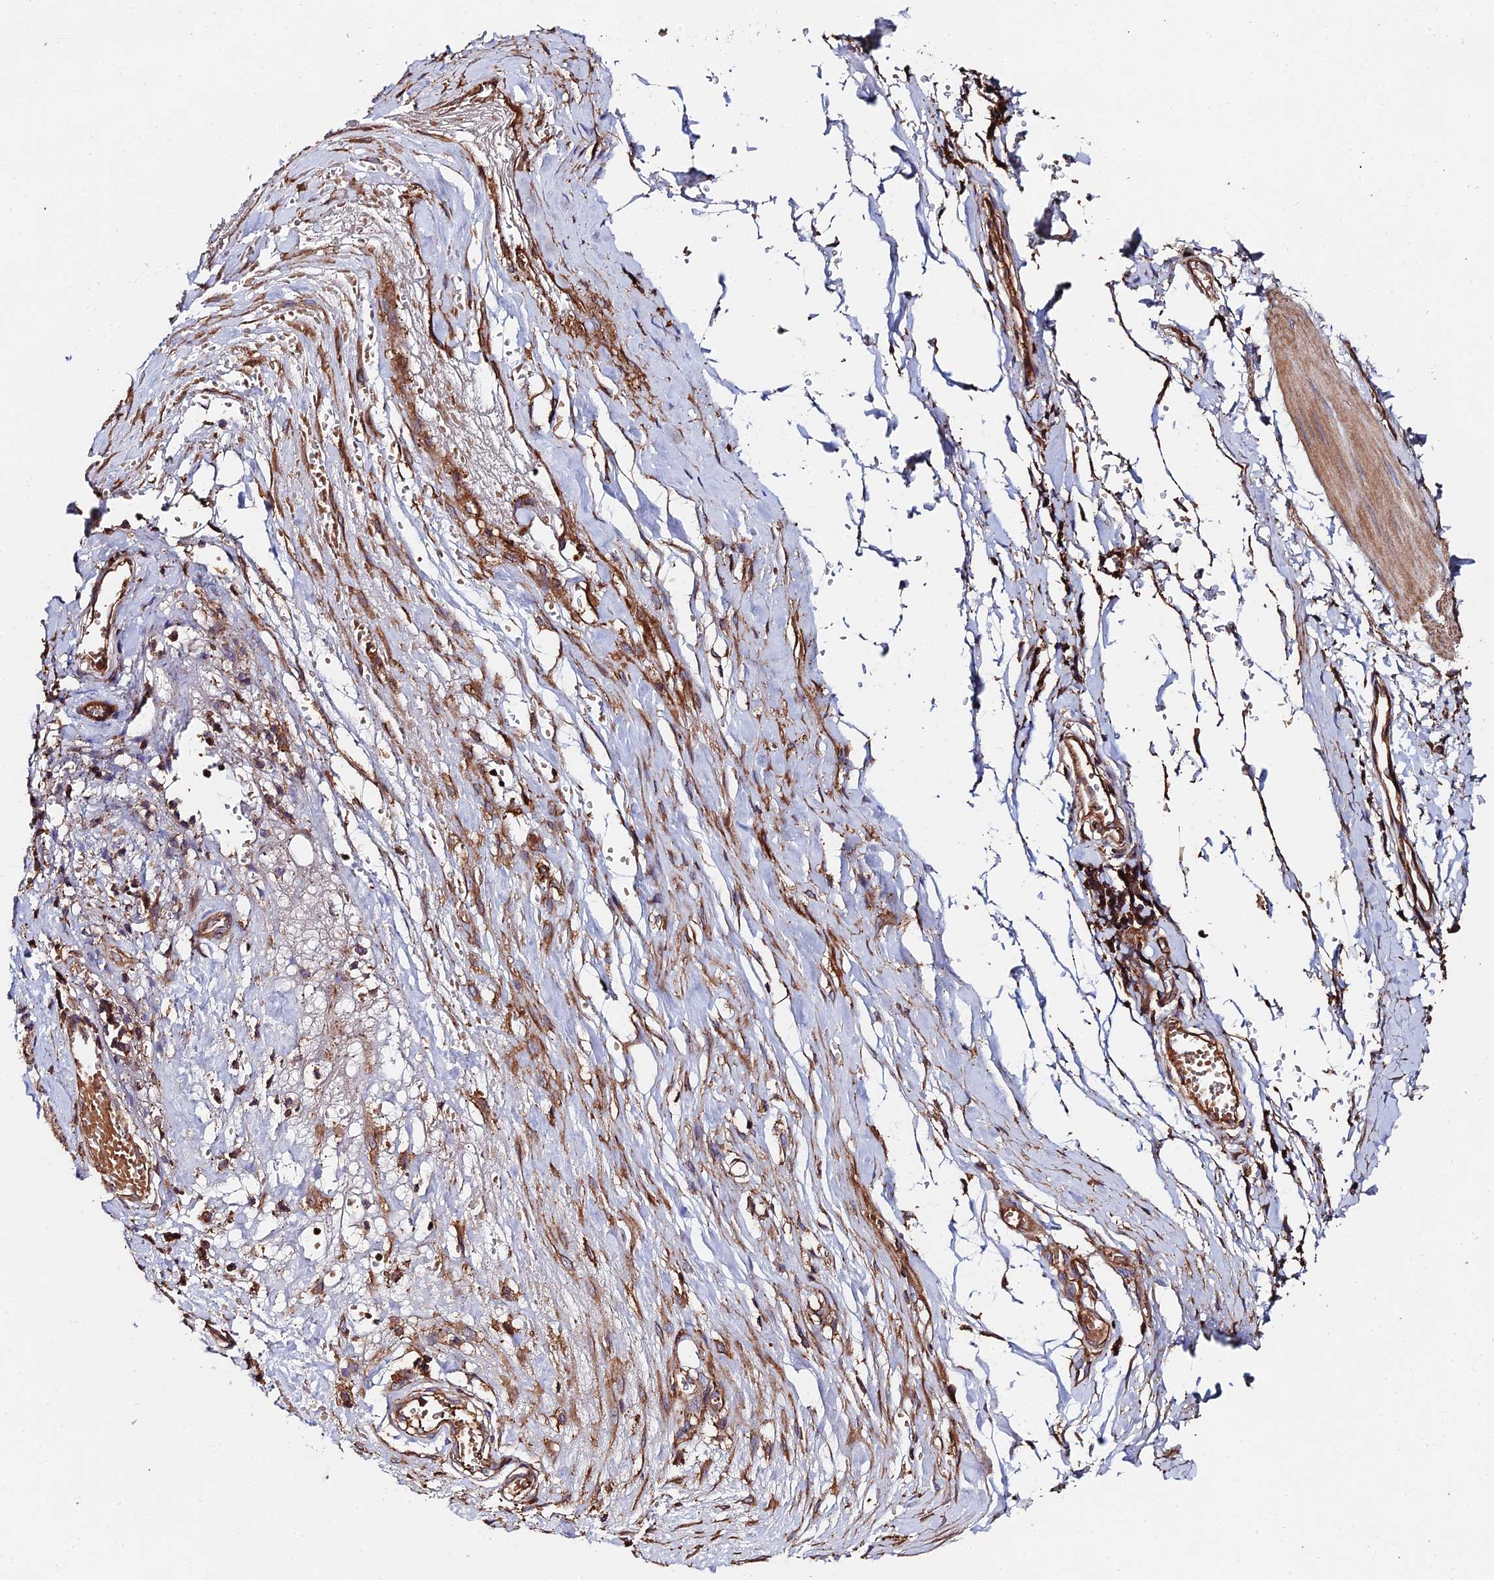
{"staining": {"intensity": "moderate", "quantity": ">75%", "location": "cytoplasmic/membranous"}, "tissue": "smooth muscle", "cell_type": "Smooth muscle cells", "image_type": "normal", "snomed": [{"axis": "morphology", "description": "Normal tissue, NOS"}, {"axis": "morphology", "description": "Adenocarcinoma, NOS"}, {"axis": "topography", "description": "Colon"}, {"axis": "topography", "description": "Peripheral nerve tissue"}], "caption": "An immunohistochemistry micrograph of normal tissue is shown. Protein staining in brown highlights moderate cytoplasmic/membranous positivity in smooth muscle within smooth muscle cells. (IHC, brightfield microscopy, high magnification).", "gene": "EXT1", "patient": {"sex": "male", "age": 14}}